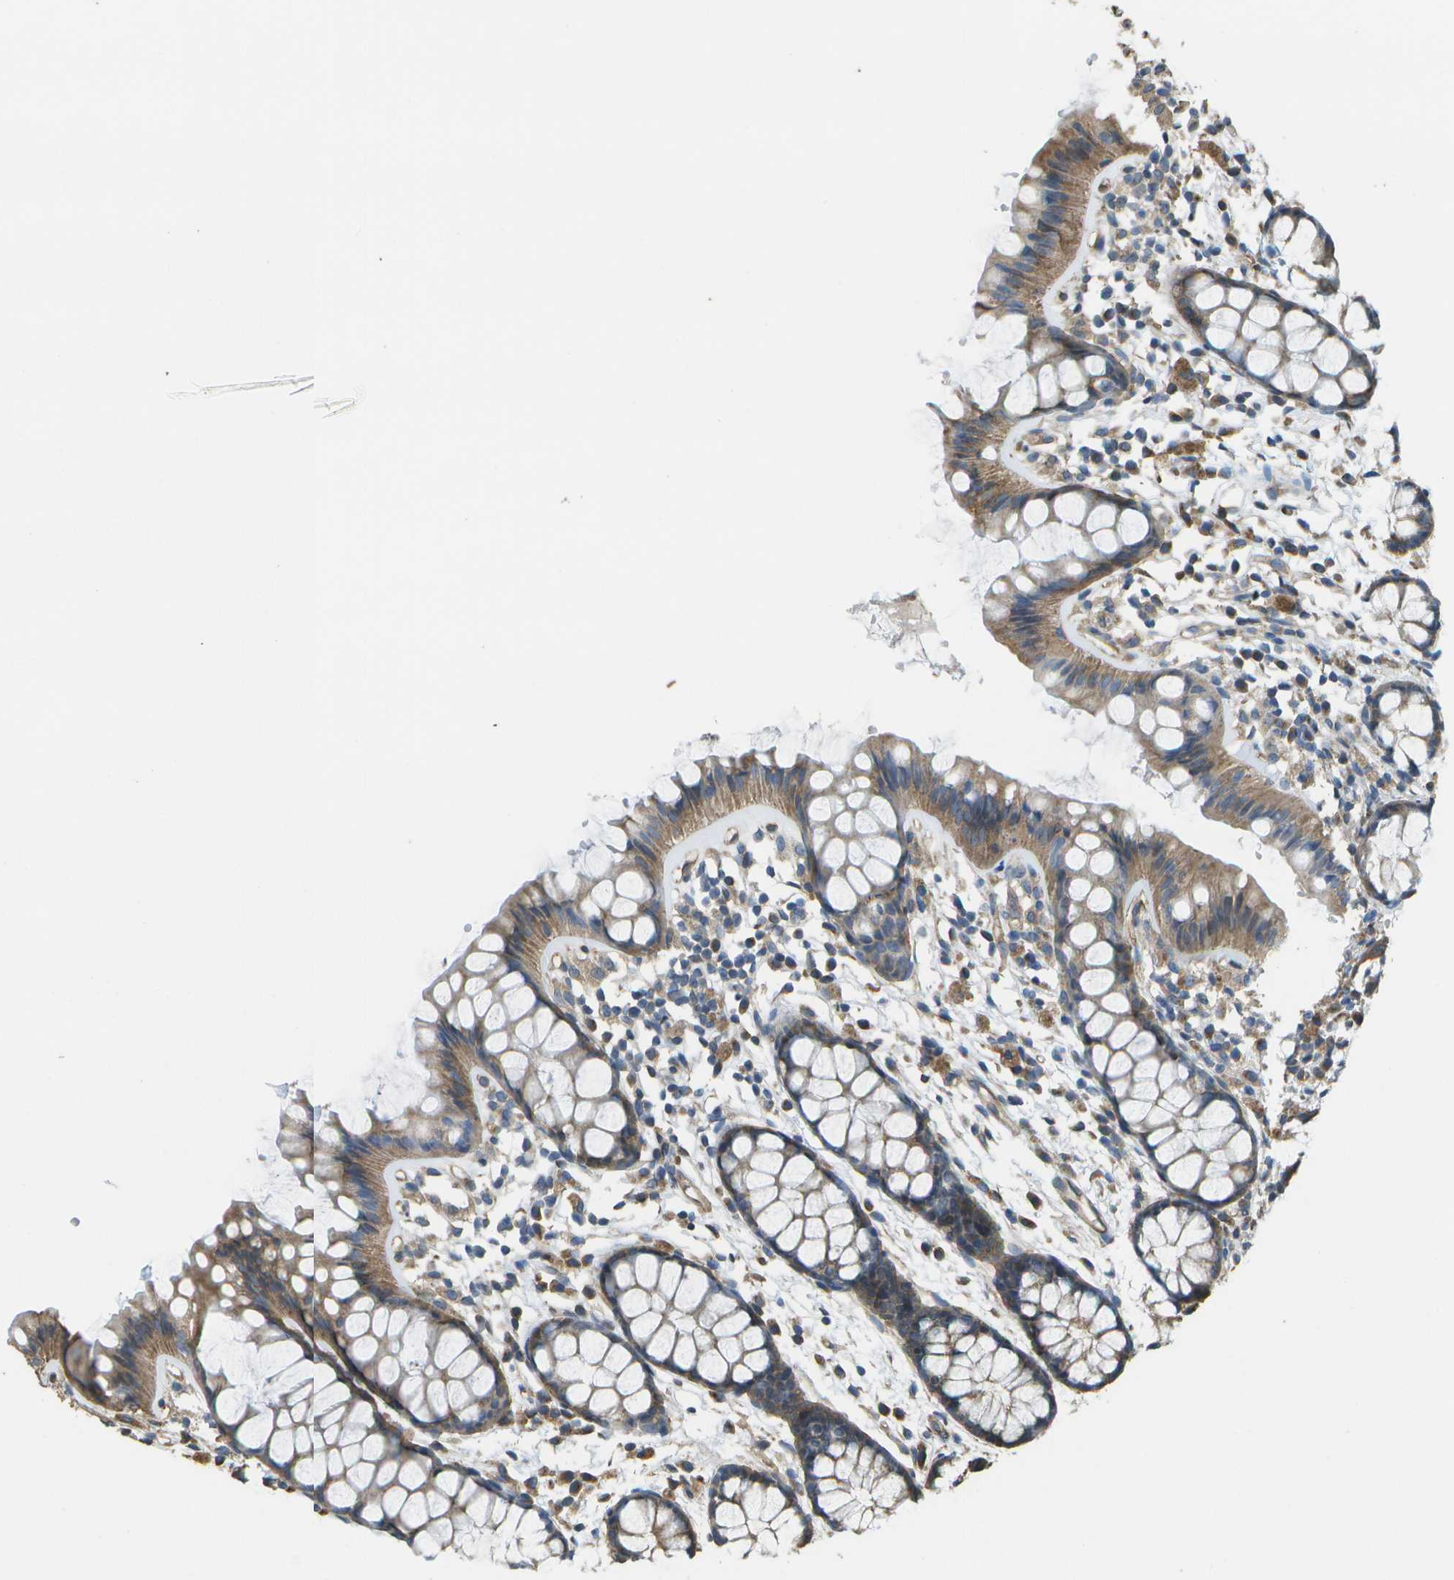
{"staining": {"intensity": "moderate", "quantity": ">75%", "location": "cytoplasmic/membranous"}, "tissue": "rectum", "cell_type": "Glandular cells", "image_type": "normal", "snomed": [{"axis": "morphology", "description": "Normal tissue, NOS"}, {"axis": "topography", "description": "Rectum"}], "caption": "IHC micrograph of benign rectum stained for a protein (brown), which shows medium levels of moderate cytoplasmic/membranous expression in about >75% of glandular cells.", "gene": "CLNS1A", "patient": {"sex": "female", "age": 66}}